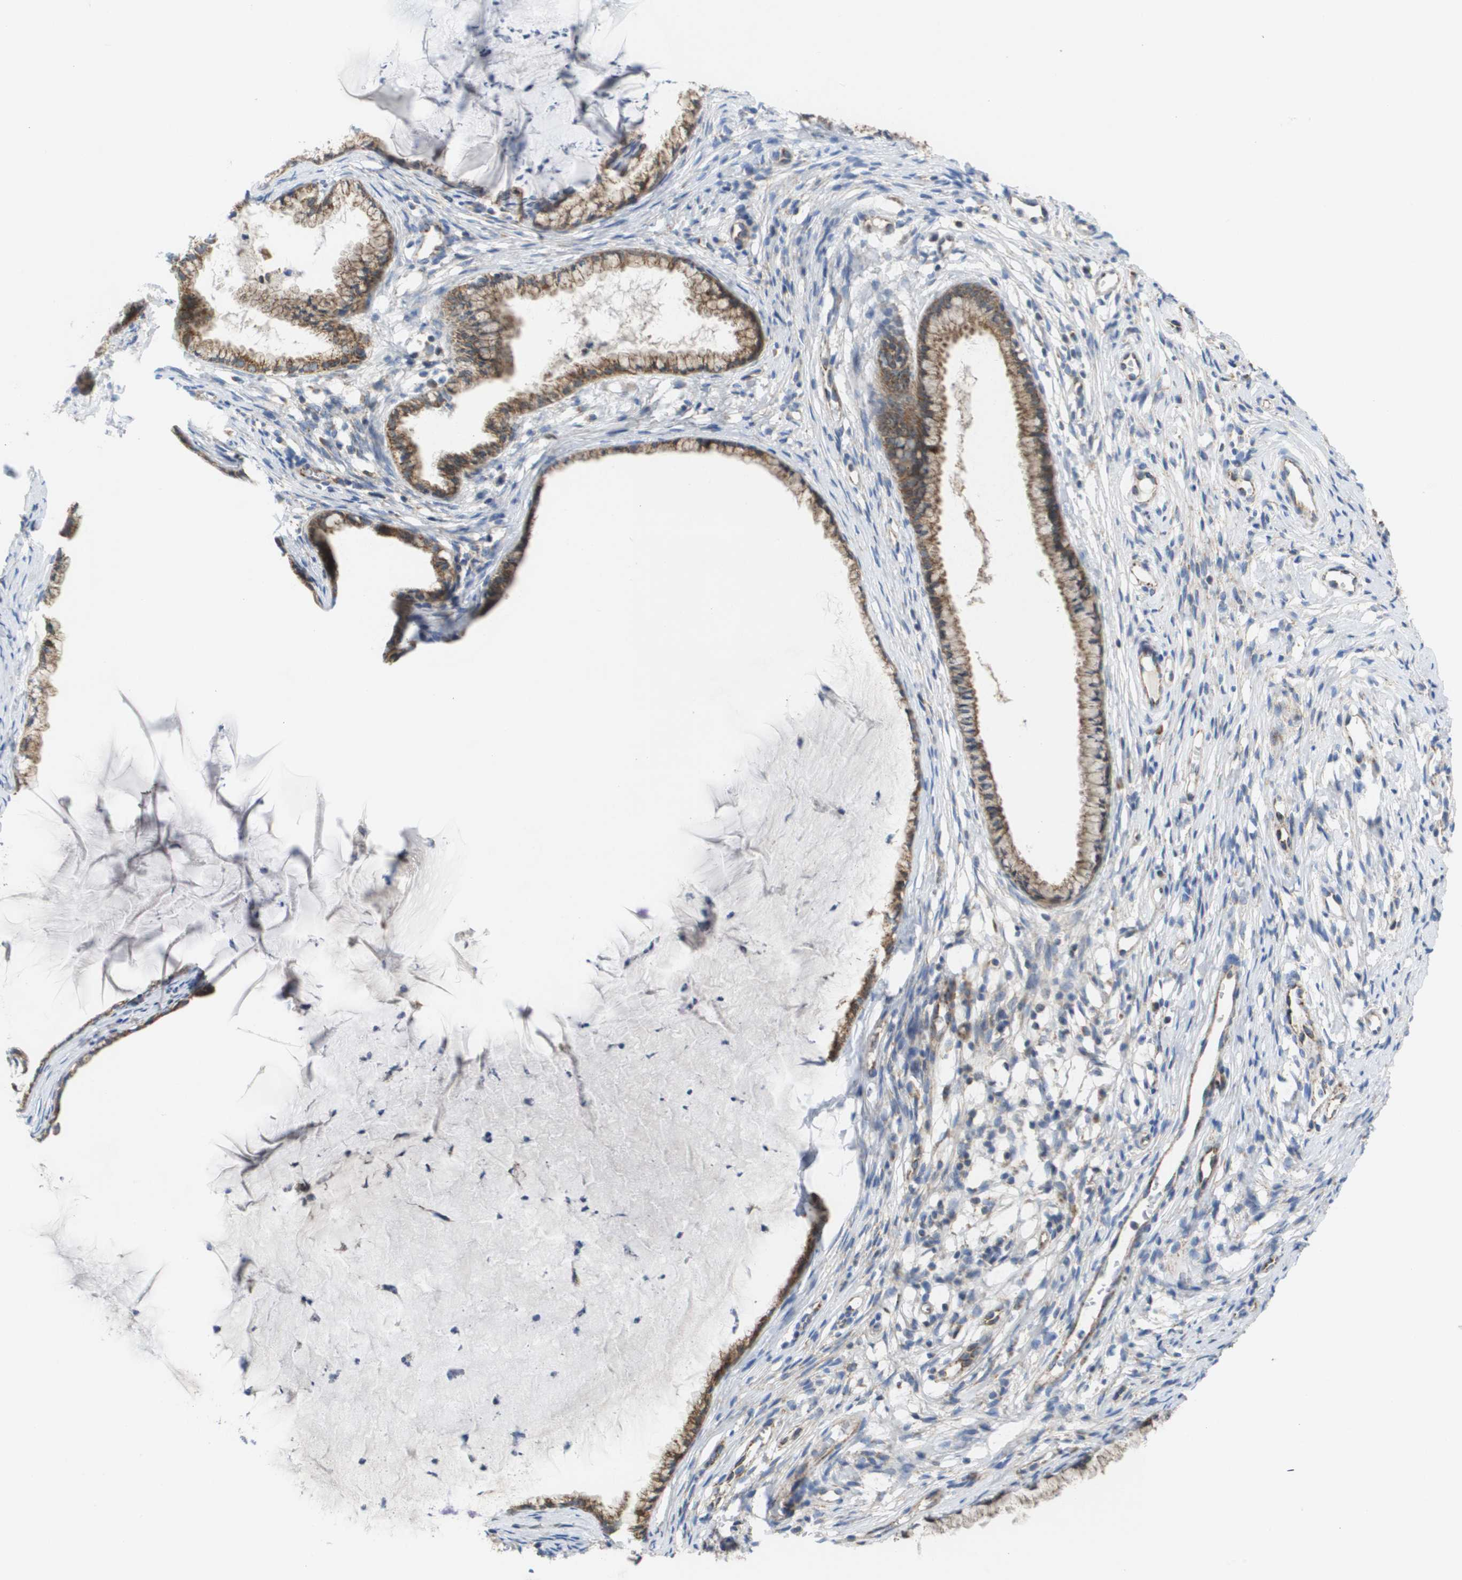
{"staining": {"intensity": "moderate", "quantity": ">75%", "location": "cytoplasmic/membranous"}, "tissue": "cervix", "cell_type": "Glandular cells", "image_type": "normal", "snomed": [{"axis": "morphology", "description": "Normal tissue, NOS"}, {"axis": "topography", "description": "Cervix"}], "caption": "DAB immunohistochemical staining of benign human cervix reveals moderate cytoplasmic/membranous protein positivity in approximately >75% of glandular cells.", "gene": "FIS1", "patient": {"sex": "female", "age": 77}}